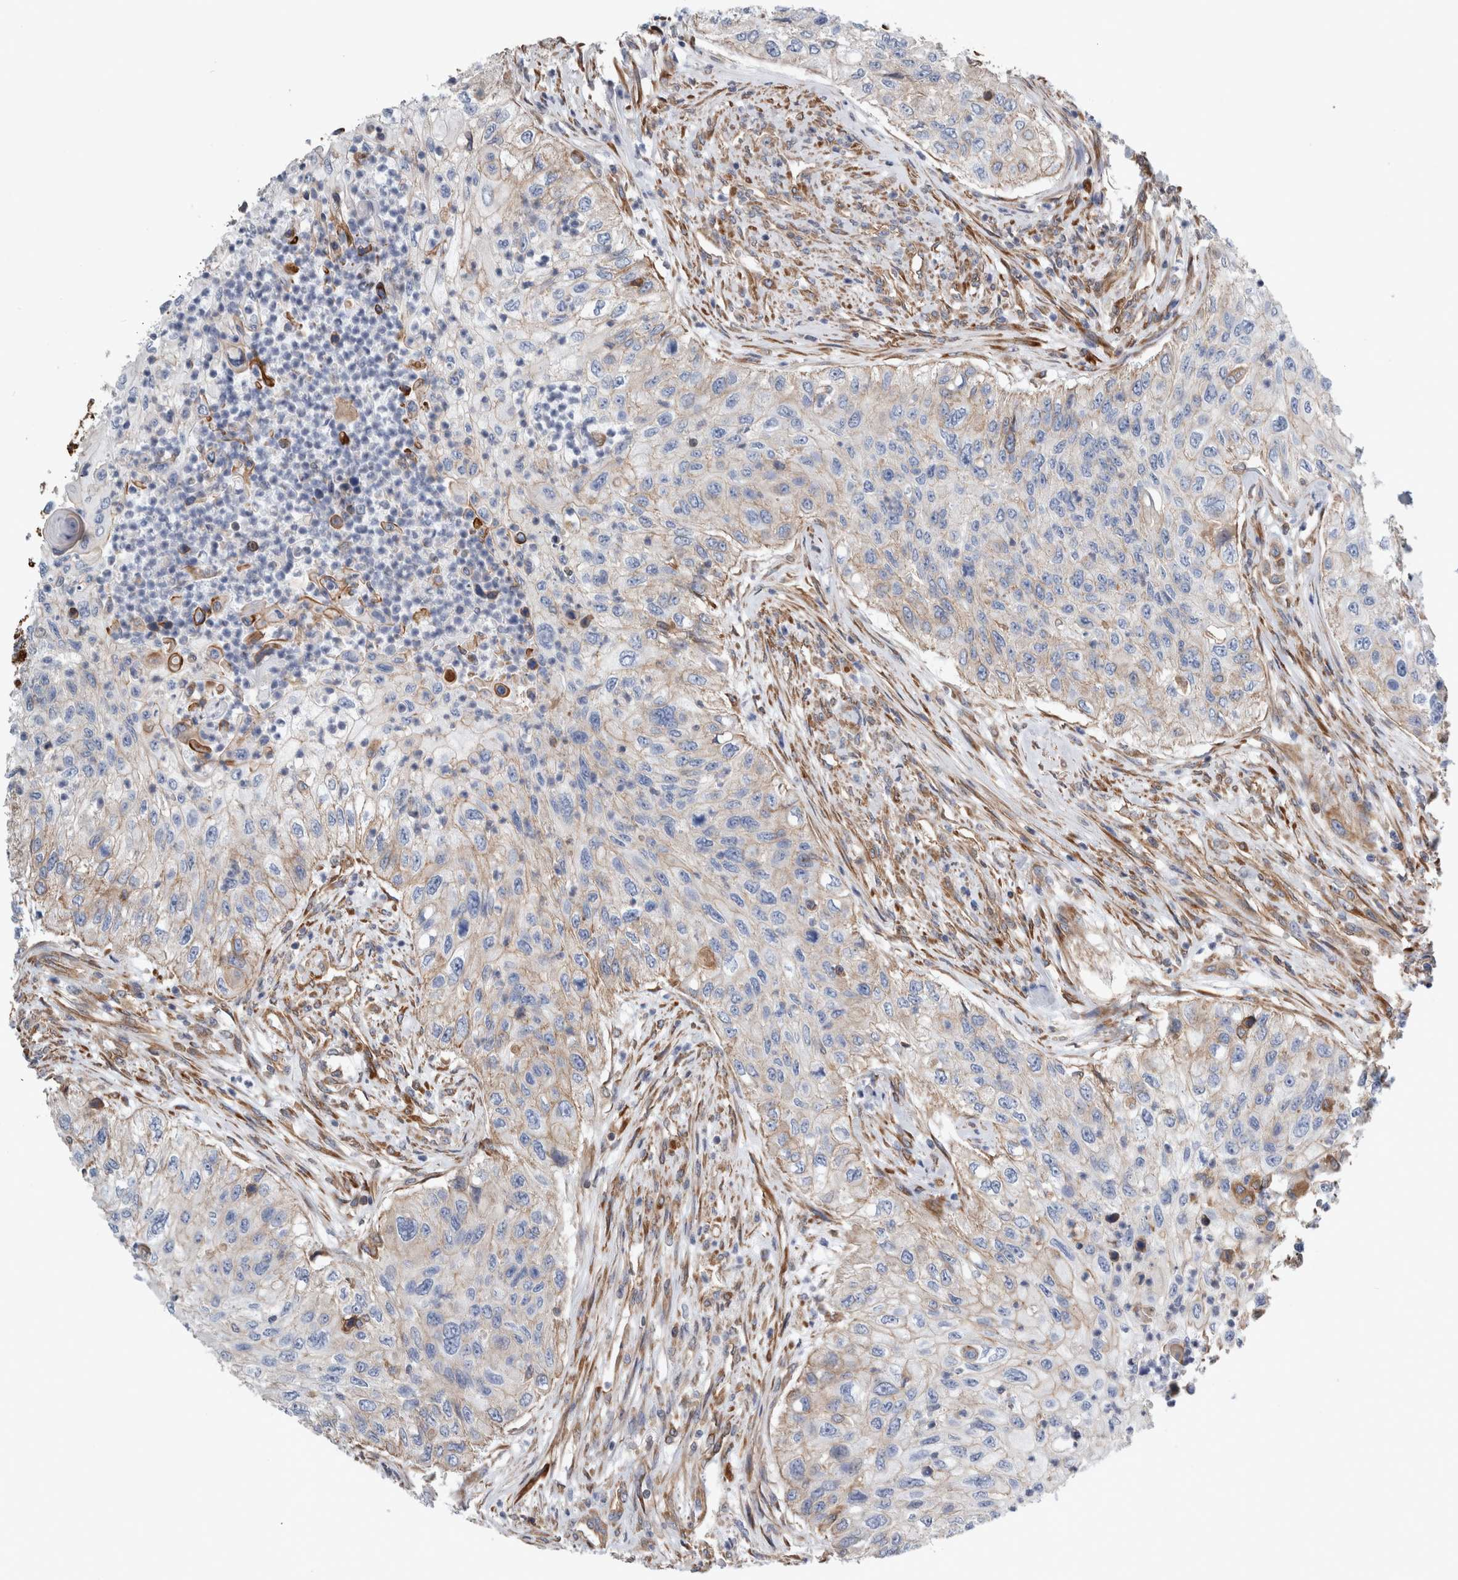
{"staining": {"intensity": "weak", "quantity": "<25%", "location": "cytoplasmic/membranous"}, "tissue": "urothelial cancer", "cell_type": "Tumor cells", "image_type": "cancer", "snomed": [{"axis": "morphology", "description": "Urothelial carcinoma, High grade"}, {"axis": "topography", "description": "Urinary bladder"}], "caption": "Immunohistochemical staining of high-grade urothelial carcinoma demonstrates no significant expression in tumor cells.", "gene": "PLEC", "patient": {"sex": "female", "age": 60}}